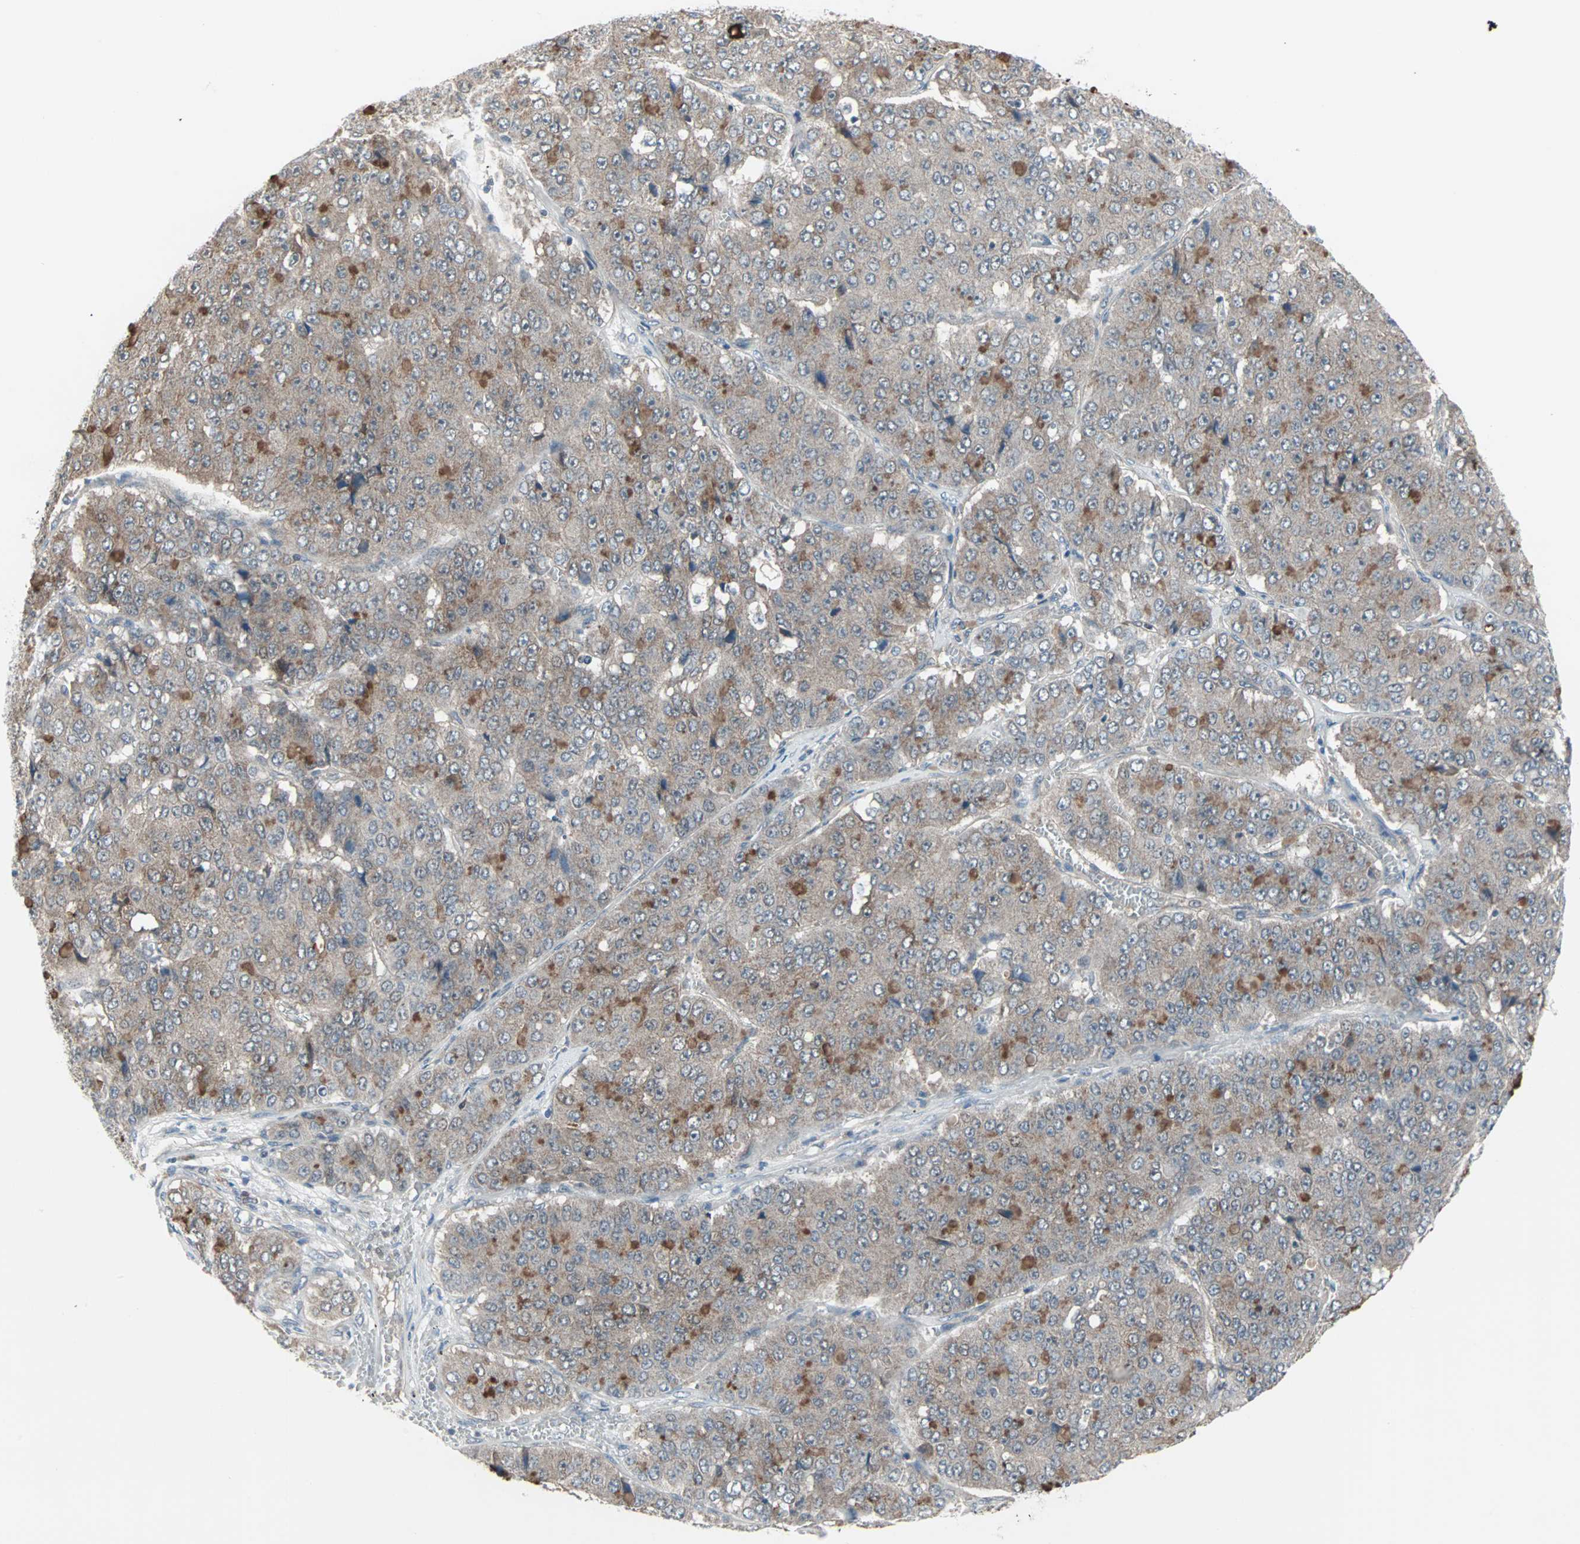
{"staining": {"intensity": "moderate", "quantity": "<25%", "location": "cytoplasmic/membranous"}, "tissue": "pancreatic cancer", "cell_type": "Tumor cells", "image_type": "cancer", "snomed": [{"axis": "morphology", "description": "Adenocarcinoma, NOS"}, {"axis": "topography", "description": "Pancreas"}], "caption": "Immunohistochemistry (IHC) image of neoplastic tissue: human pancreatic cancer stained using immunohistochemistry (IHC) exhibits low levels of moderate protein expression localized specifically in the cytoplasmic/membranous of tumor cells, appearing as a cytoplasmic/membranous brown color.", "gene": "CASP3", "patient": {"sex": "male", "age": 50}}